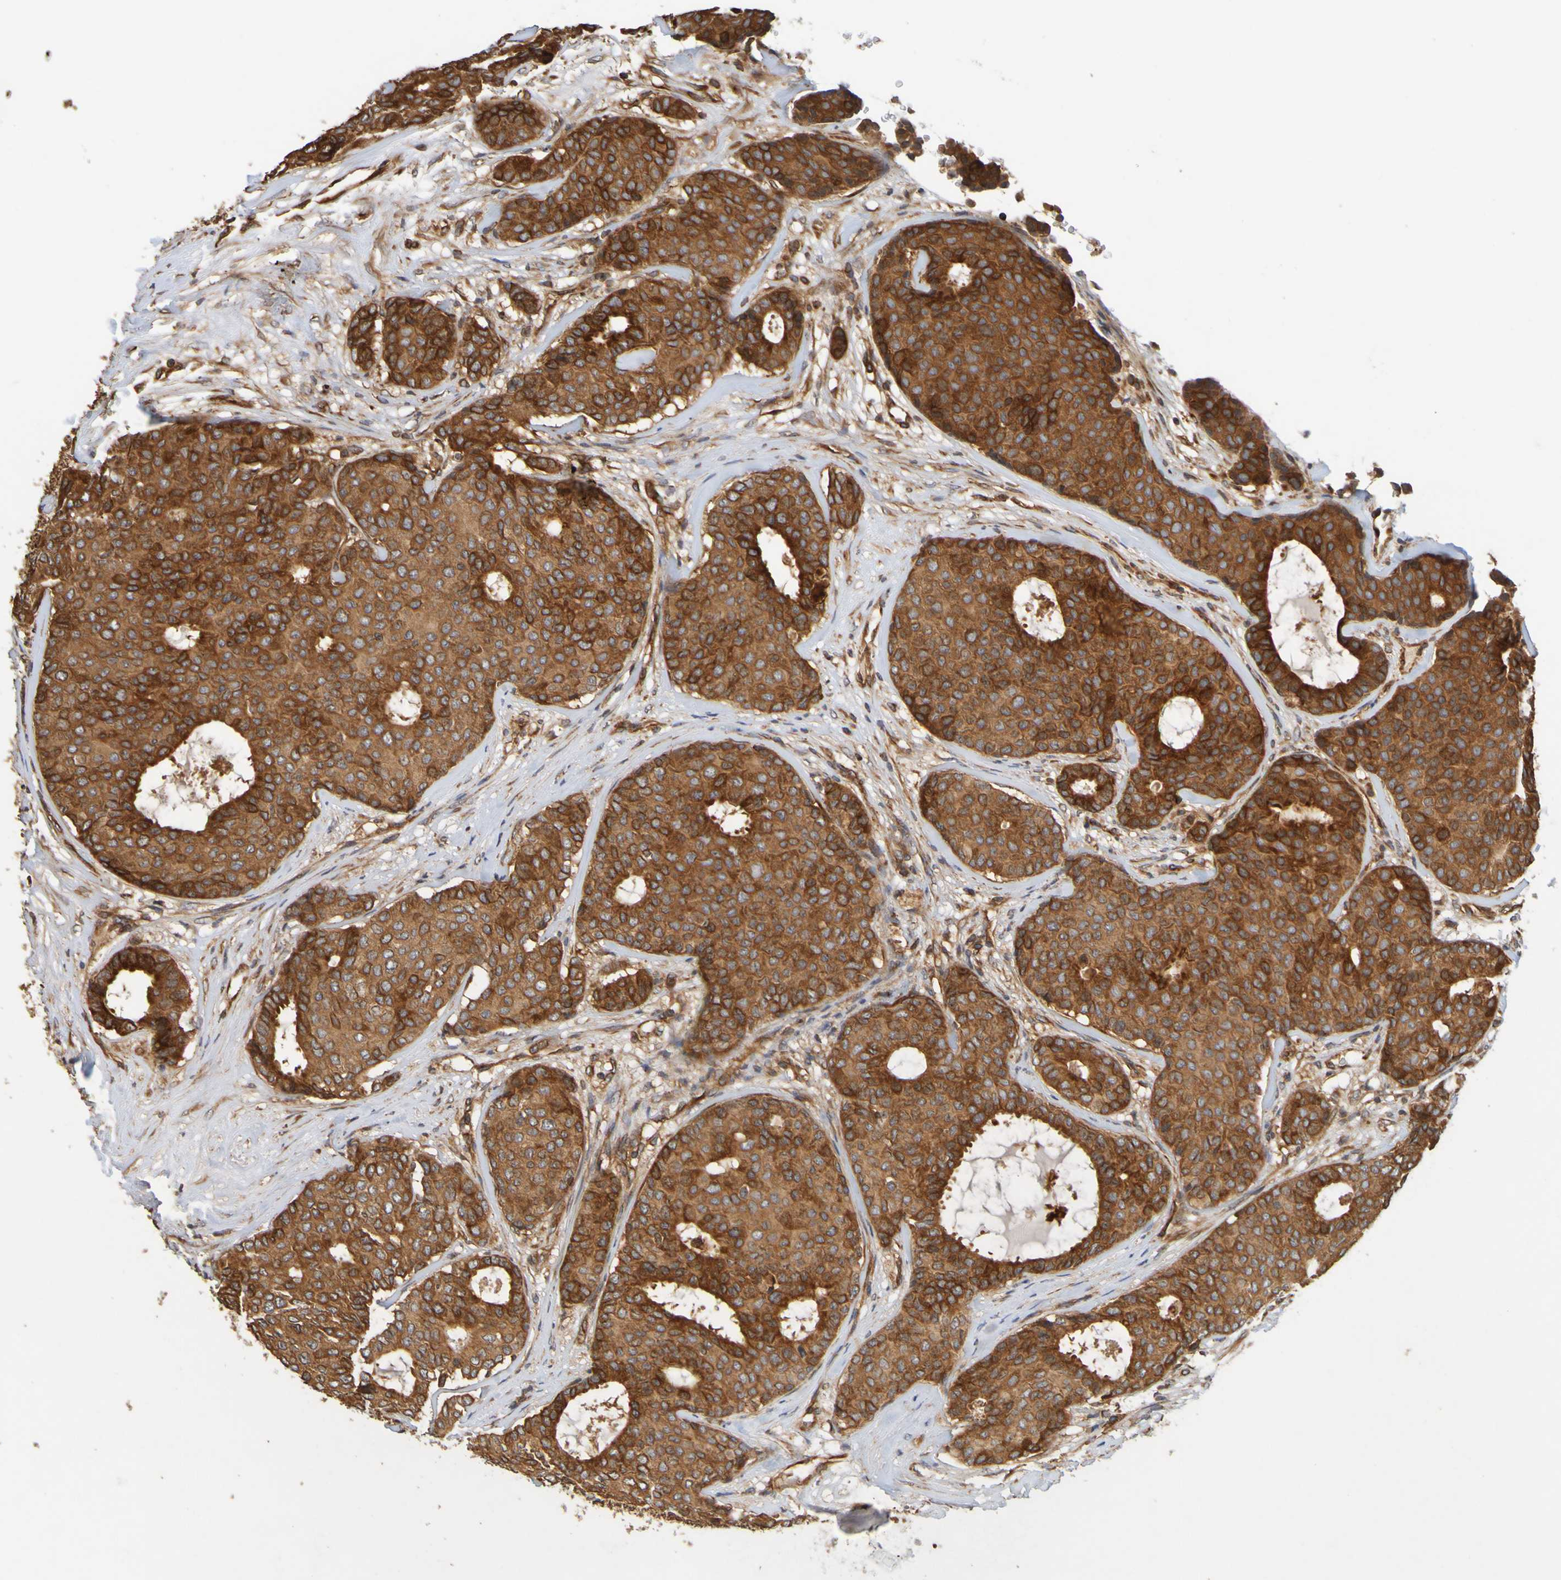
{"staining": {"intensity": "strong", "quantity": ">75%", "location": "cytoplasmic/membranous"}, "tissue": "breast cancer", "cell_type": "Tumor cells", "image_type": "cancer", "snomed": [{"axis": "morphology", "description": "Duct carcinoma"}, {"axis": "topography", "description": "Breast"}], "caption": "A histopathology image of breast cancer (infiltrating ductal carcinoma) stained for a protein reveals strong cytoplasmic/membranous brown staining in tumor cells.", "gene": "OCRL", "patient": {"sex": "female", "age": 75}}